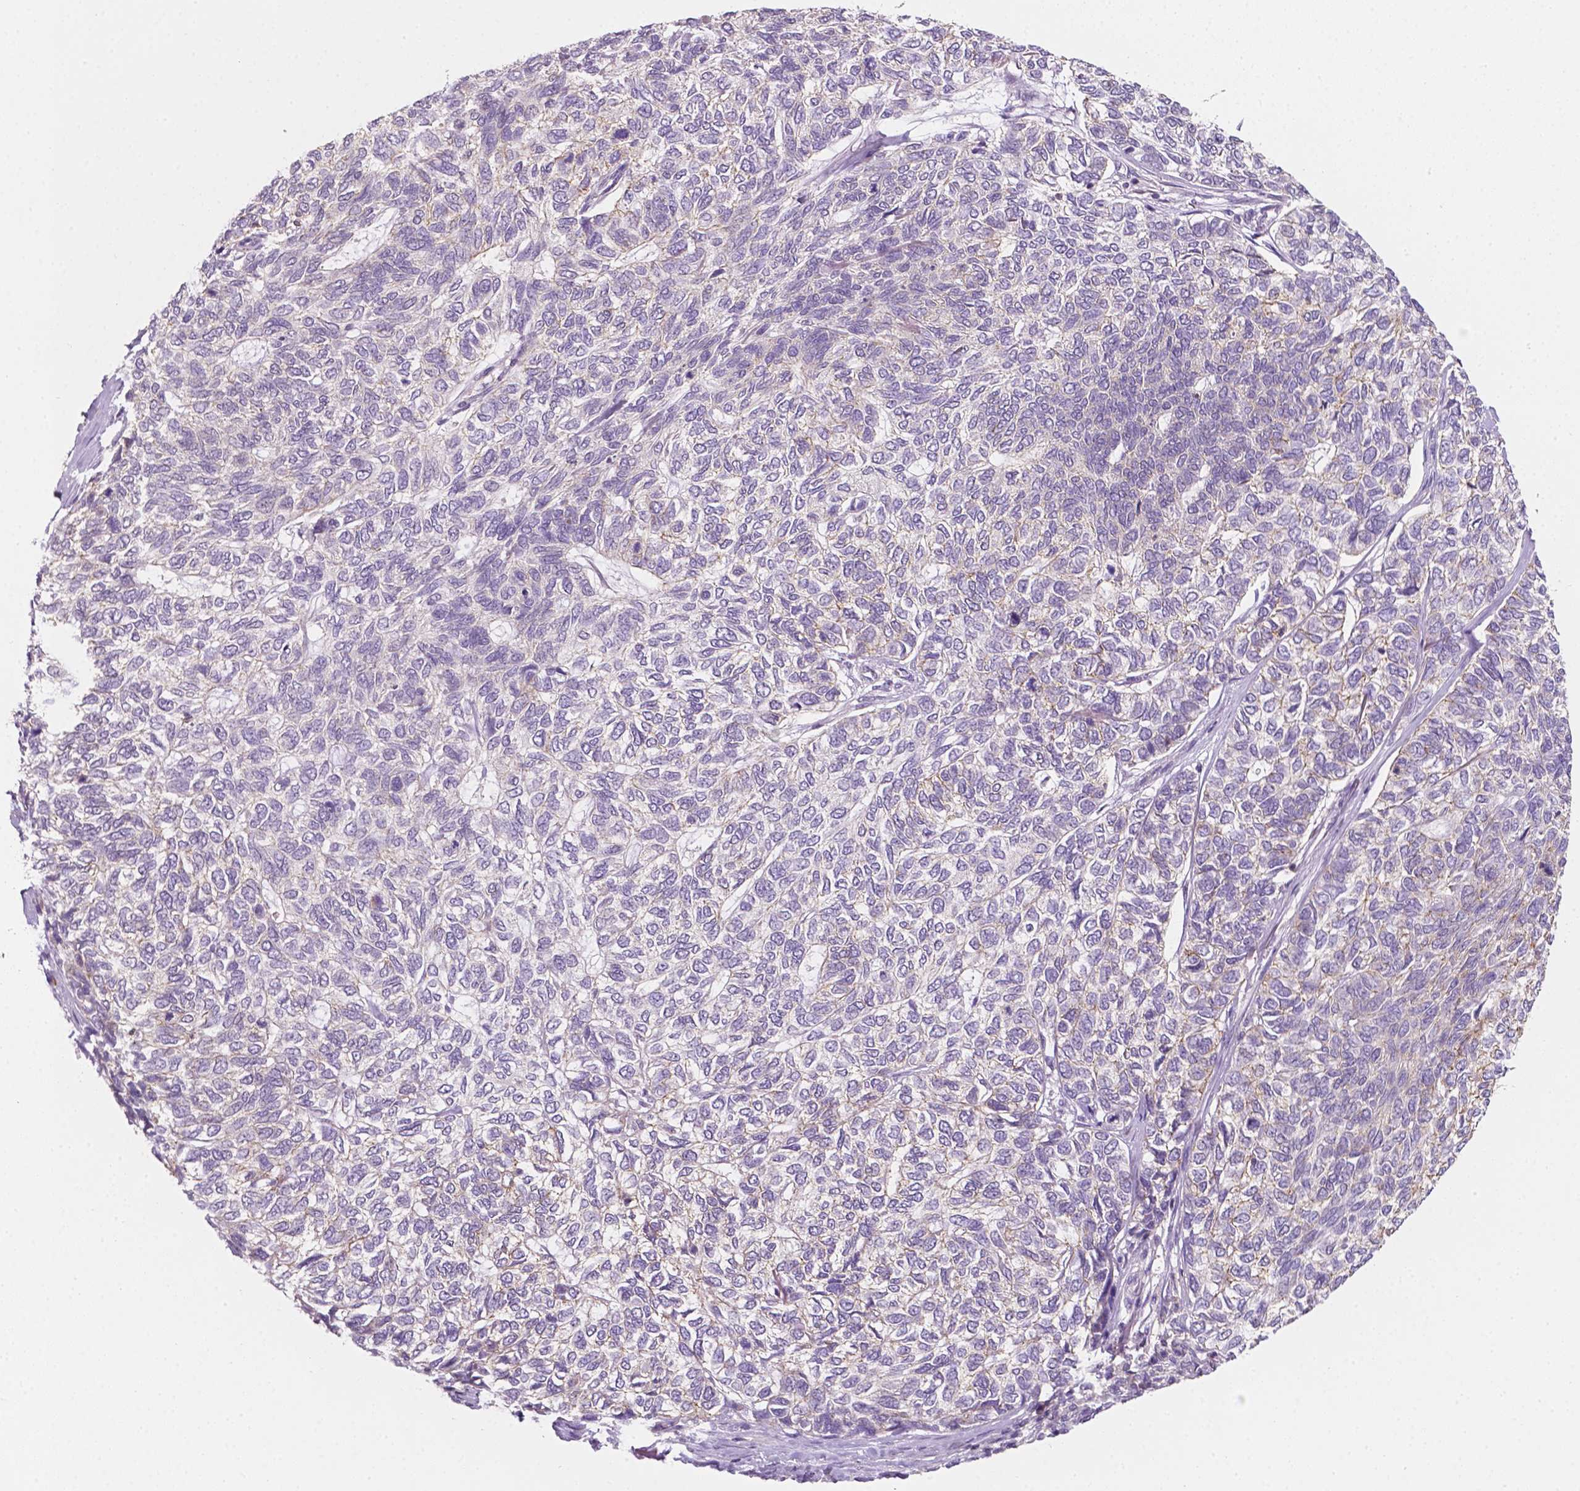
{"staining": {"intensity": "negative", "quantity": "none", "location": "none"}, "tissue": "skin cancer", "cell_type": "Tumor cells", "image_type": "cancer", "snomed": [{"axis": "morphology", "description": "Basal cell carcinoma"}, {"axis": "topography", "description": "Skin"}], "caption": "Tumor cells are negative for protein expression in human skin basal cell carcinoma.", "gene": "EGFR", "patient": {"sex": "female", "age": 65}}